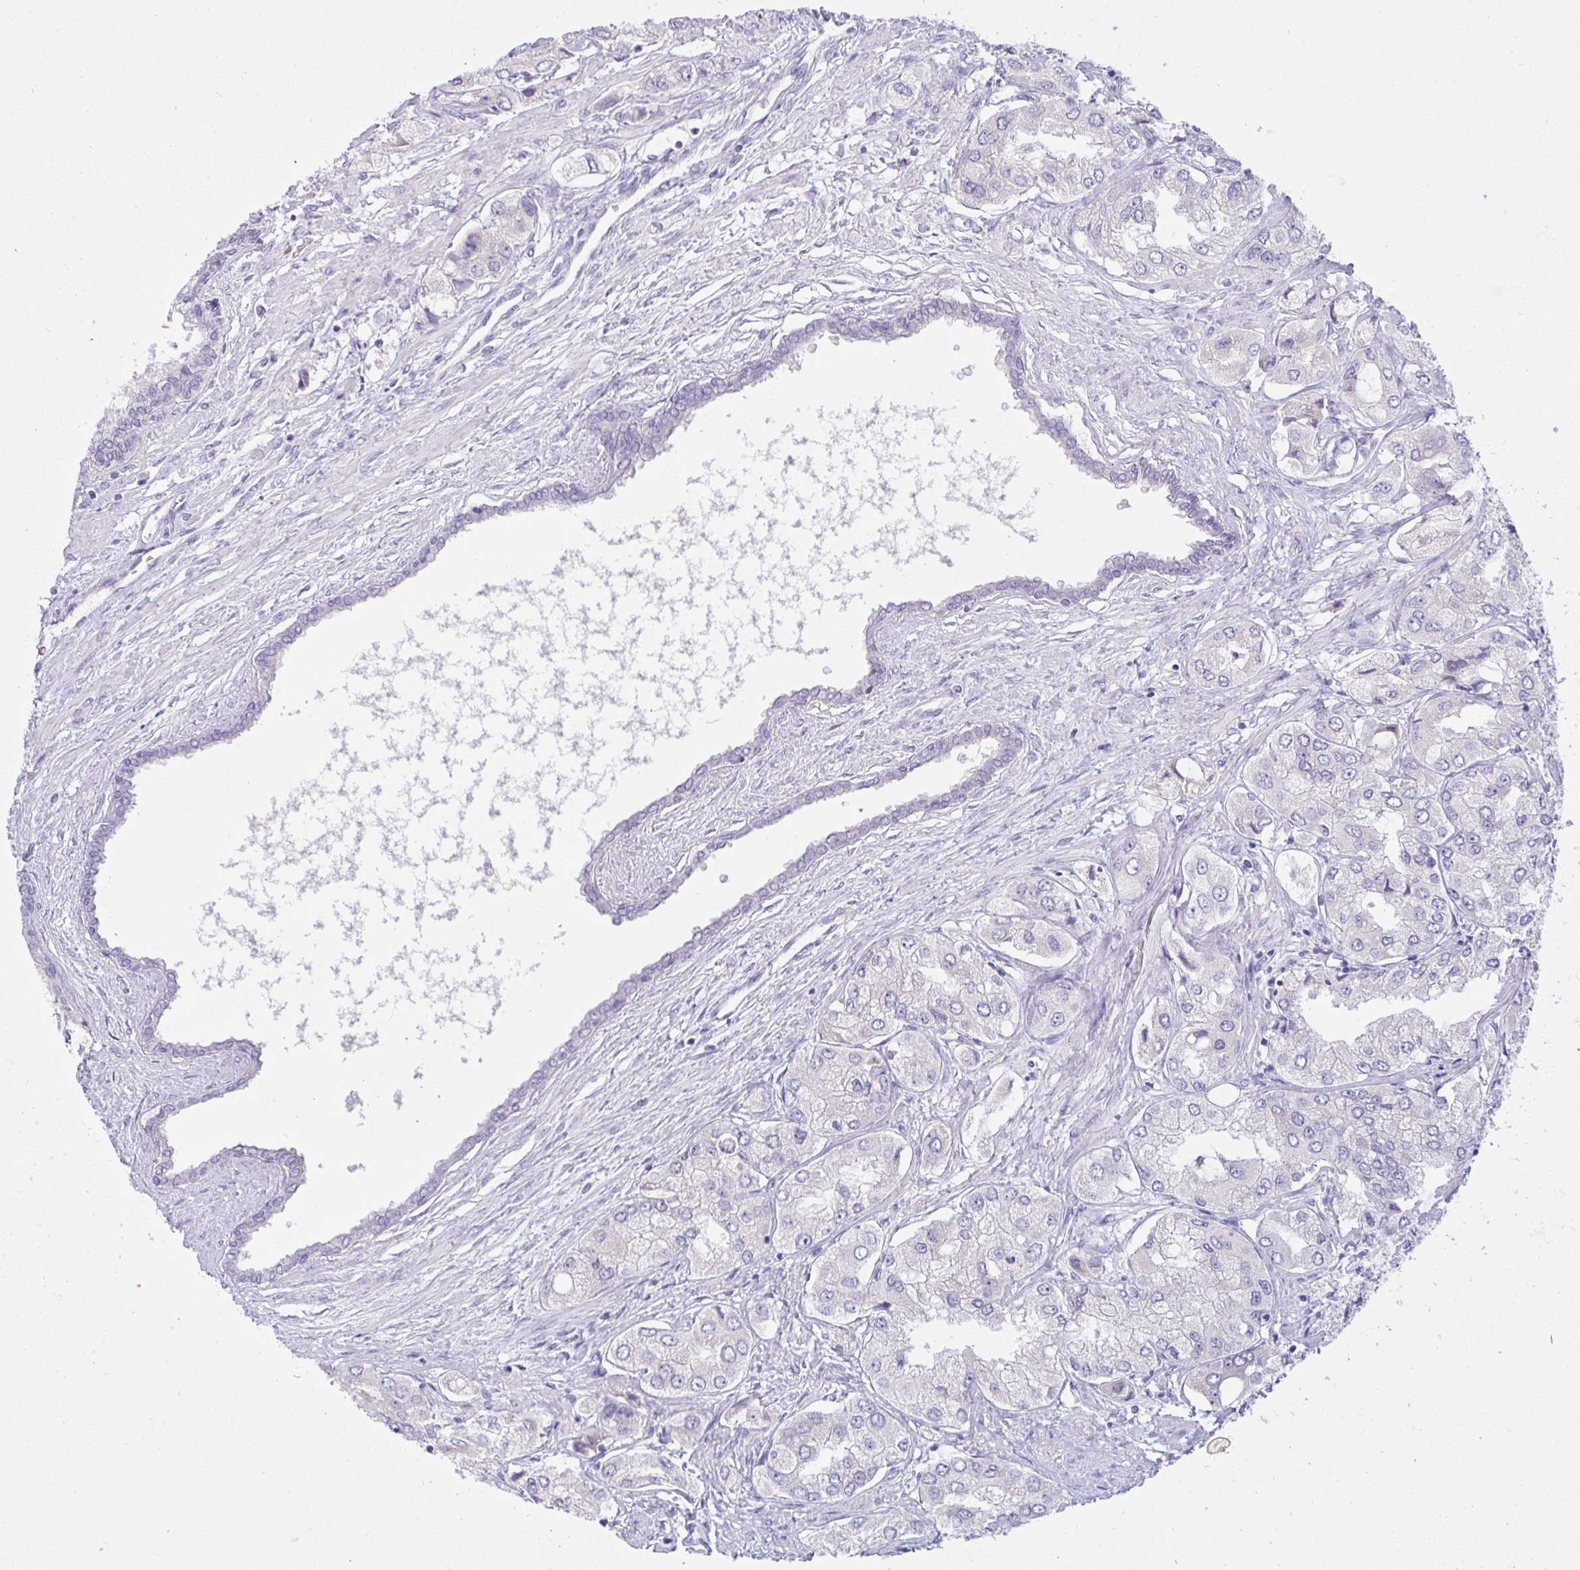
{"staining": {"intensity": "negative", "quantity": "none", "location": "none"}, "tissue": "prostate cancer", "cell_type": "Tumor cells", "image_type": "cancer", "snomed": [{"axis": "morphology", "description": "Adenocarcinoma, Low grade"}, {"axis": "topography", "description": "Prostate"}], "caption": "High magnification brightfield microscopy of prostate adenocarcinoma (low-grade) stained with DAB (brown) and counterstained with hematoxylin (blue): tumor cells show no significant expression.", "gene": "TMEM41A", "patient": {"sex": "male", "age": 69}}